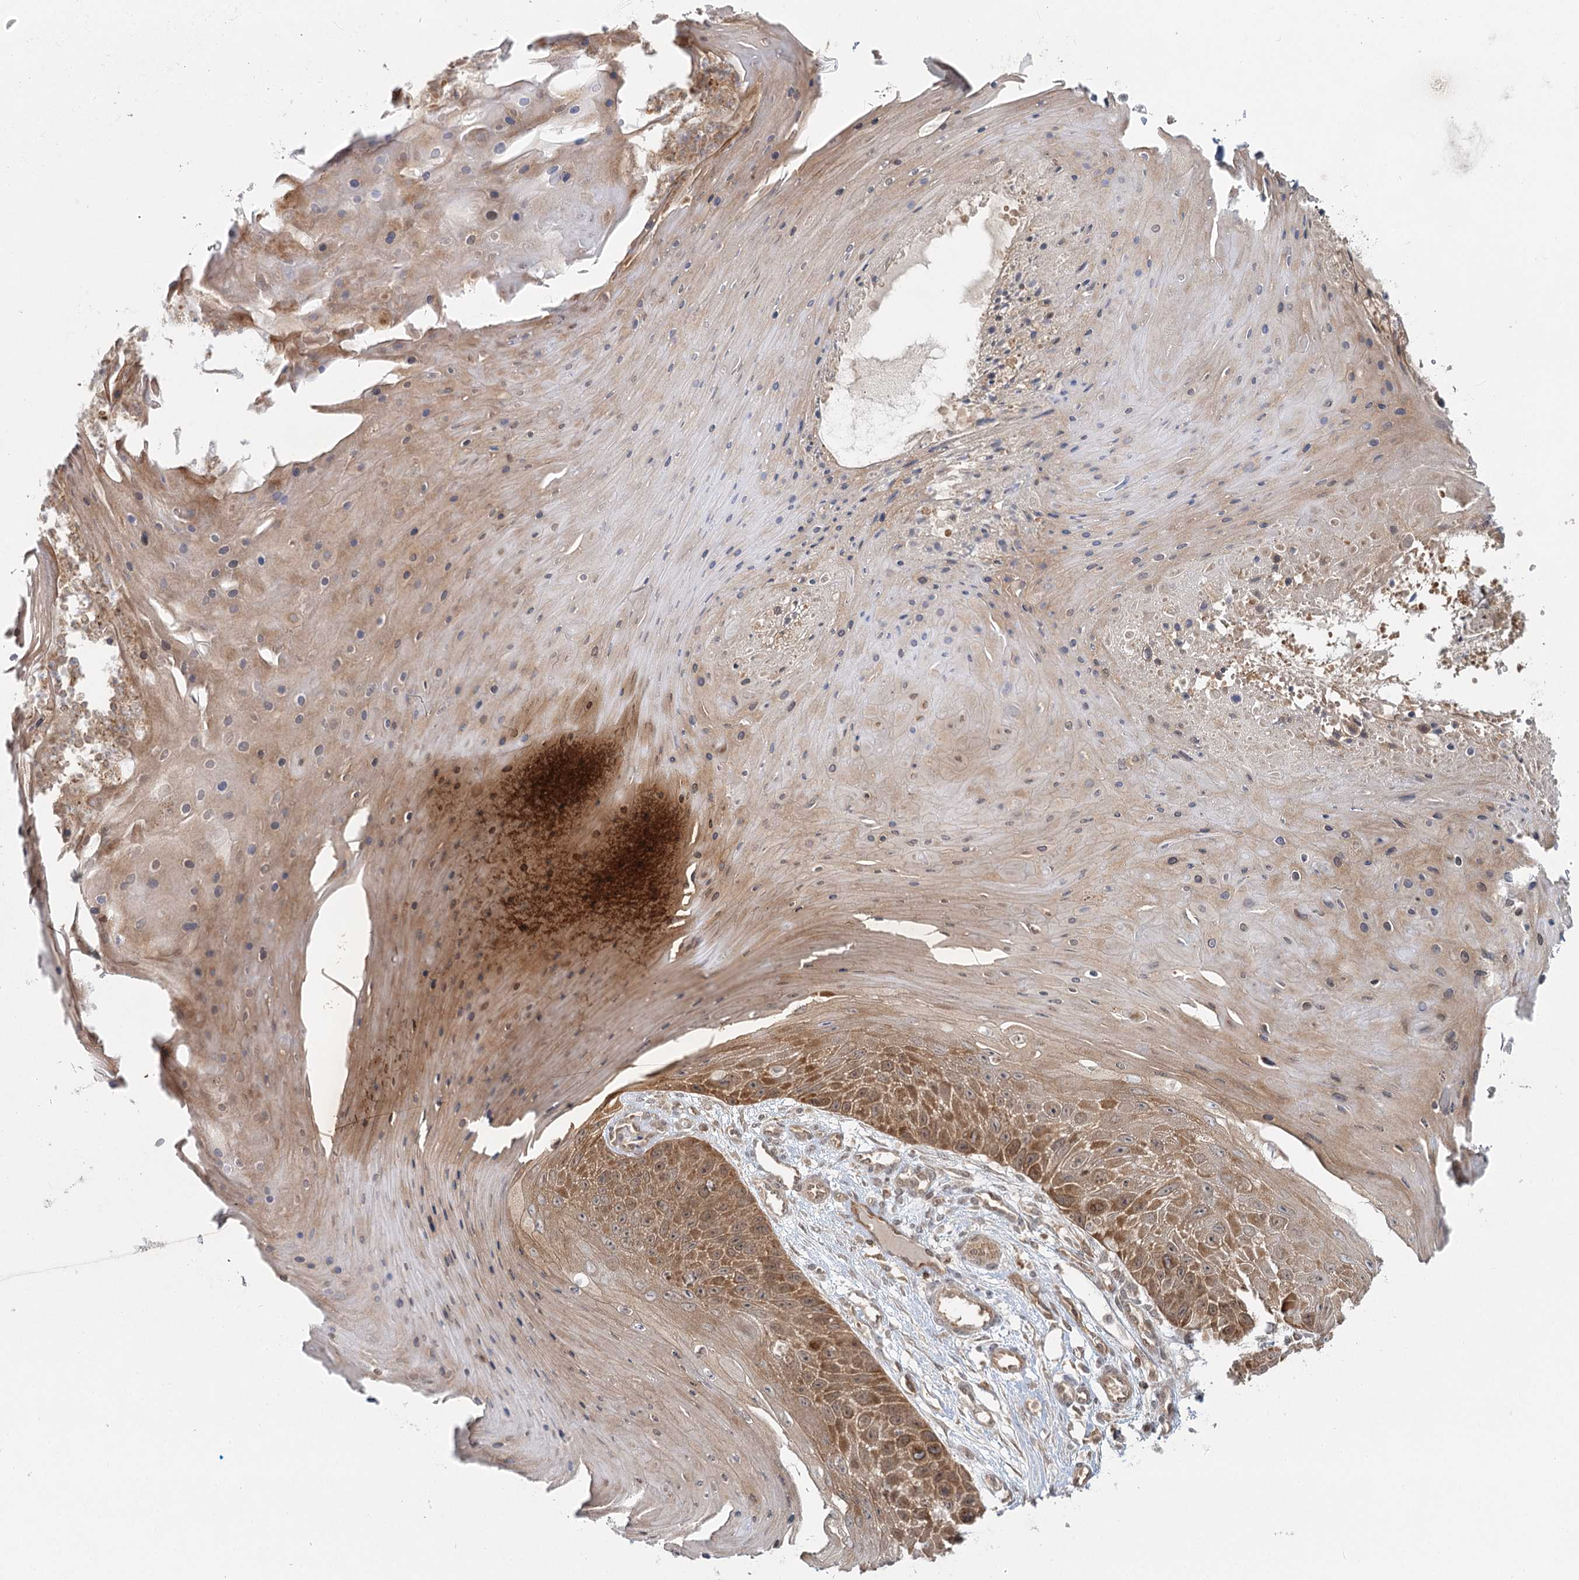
{"staining": {"intensity": "moderate", "quantity": ">75%", "location": "cytoplasmic/membranous"}, "tissue": "skin cancer", "cell_type": "Tumor cells", "image_type": "cancer", "snomed": [{"axis": "morphology", "description": "Squamous cell carcinoma, NOS"}, {"axis": "topography", "description": "Skin"}], "caption": "Skin cancer (squamous cell carcinoma) stained with a protein marker exhibits moderate staining in tumor cells.", "gene": "FAM120B", "patient": {"sex": "female", "age": 88}}